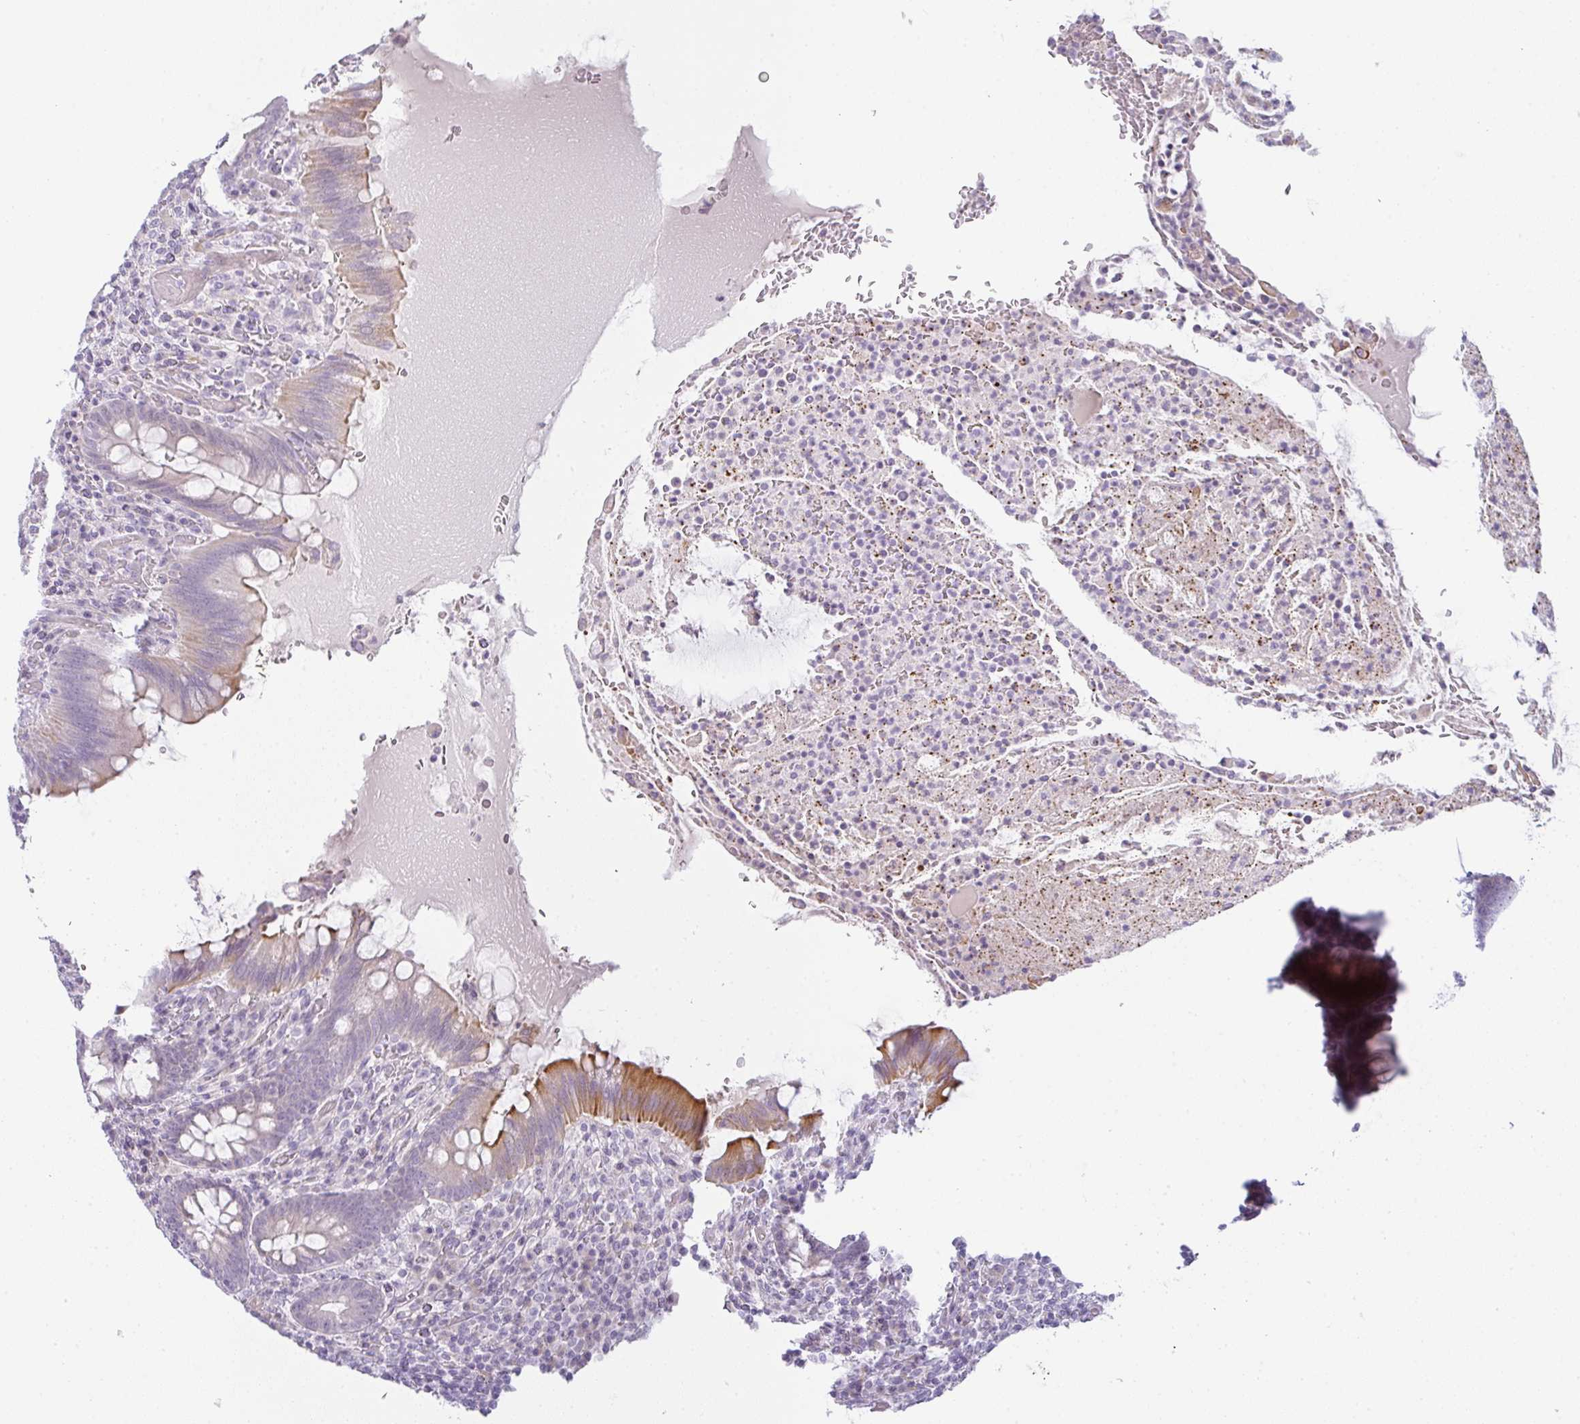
{"staining": {"intensity": "strong", "quantity": "<25%", "location": "cytoplasmic/membranous"}, "tissue": "appendix", "cell_type": "Glandular cells", "image_type": "normal", "snomed": [{"axis": "morphology", "description": "Normal tissue, NOS"}, {"axis": "topography", "description": "Appendix"}], "caption": "Immunohistochemistry (IHC) (DAB (3,3'-diaminobenzidine)) staining of normal human appendix demonstrates strong cytoplasmic/membranous protein expression in approximately <25% of glandular cells. The staining was performed using DAB (3,3'-diaminobenzidine), with brown indicating positive protein expression. Nuclei are stained blue with hematoxylin.", "gene": "SIRPB2", "patient": {"sex": "female", "age": 43}}